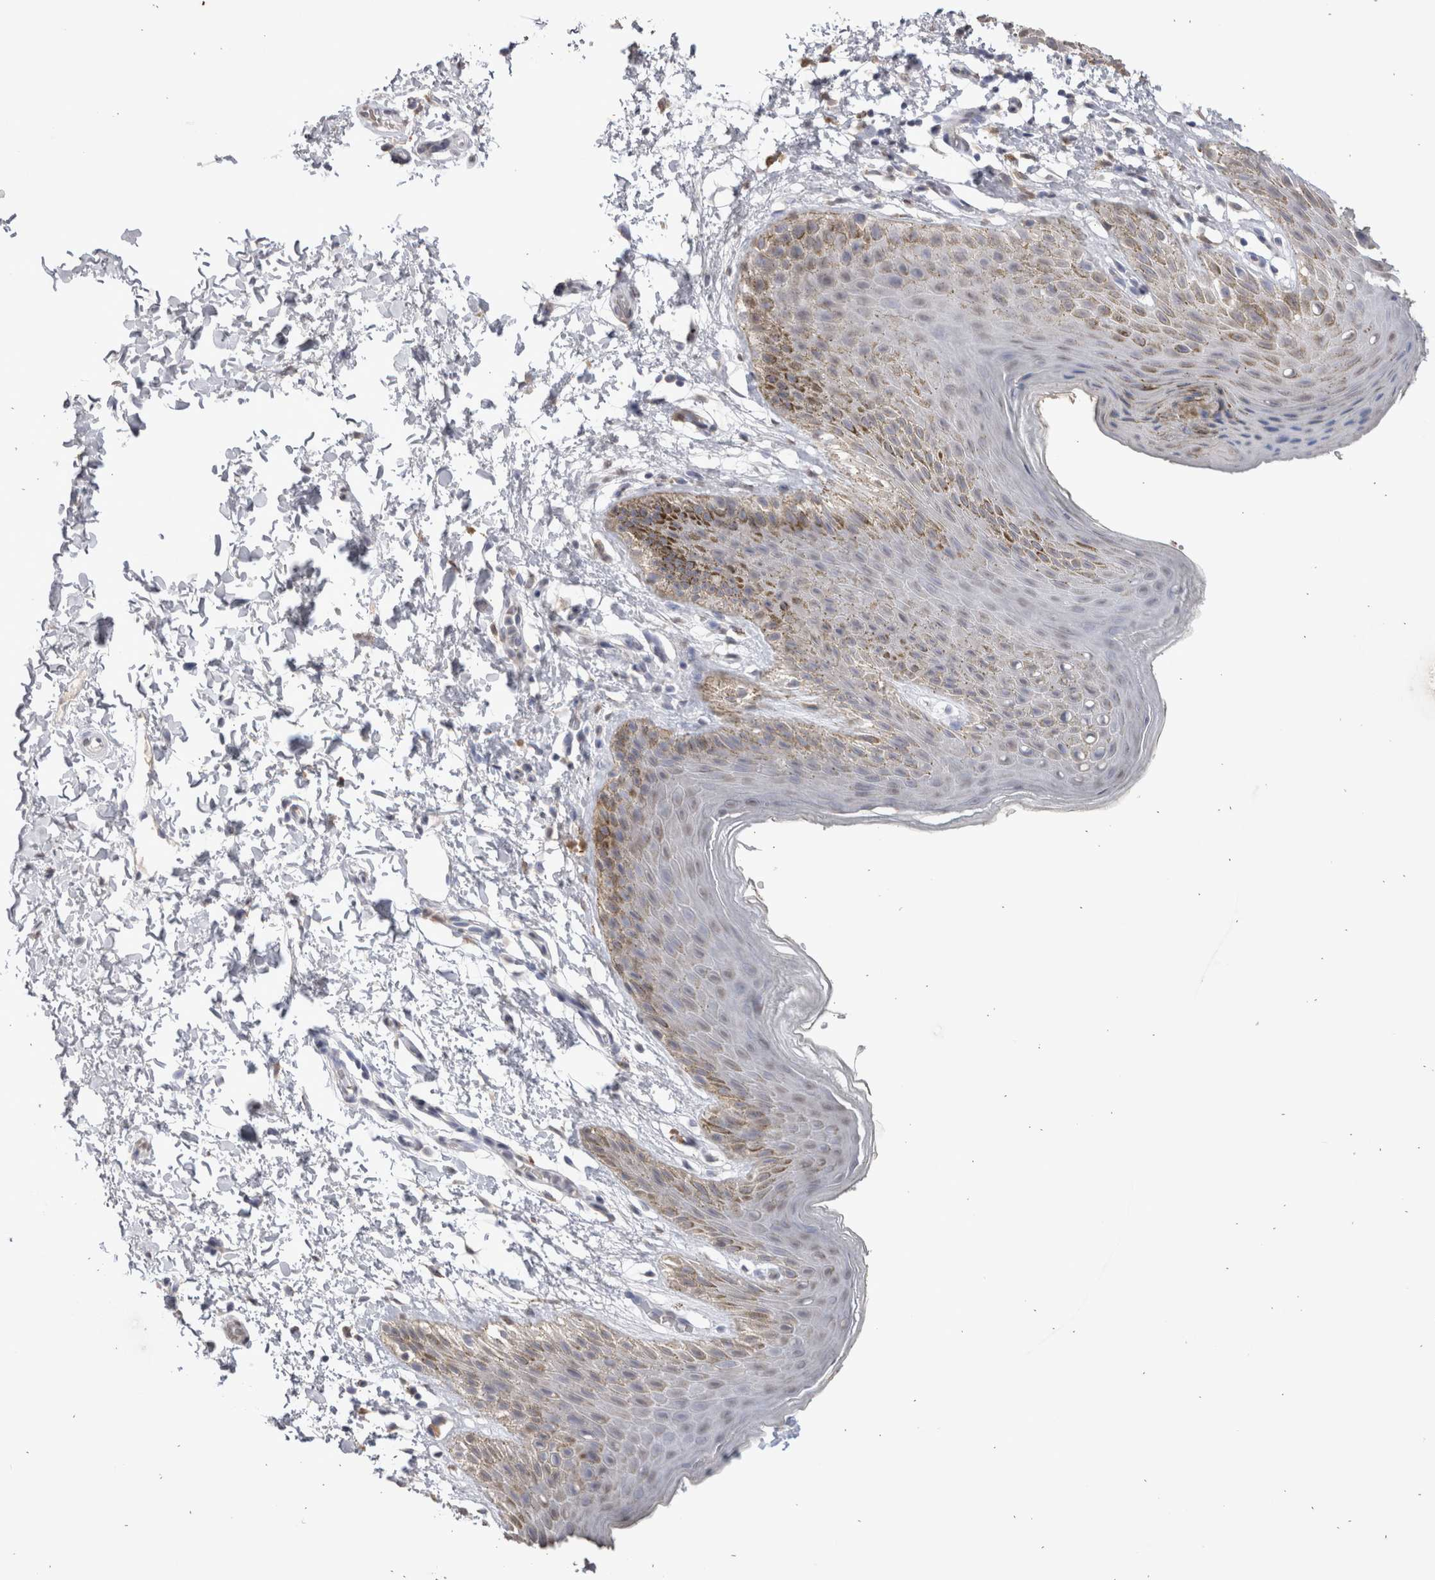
{"staining": {"intensity": "moderate", "quantity": "<25%", "location": "cytoplasmic/membranous"}, "tissue": "skin", "cell_type": "Epidermal cells", "image_type": "normal", "snomed": [{"axis": "morphology", "description": "Normal tissue, NOS"}, {"axis": "topography", "description": "Anal"}, {"axis": "topography", "description": "Peripheral nerve tissue"}], "caption": "Protein staining reveals moderate cytoplasmic/membranous expression in about <25% of epidermal cells in normal skin.", "gene": "LGALS2", "patient": {"sex": "male", "age": 44}}